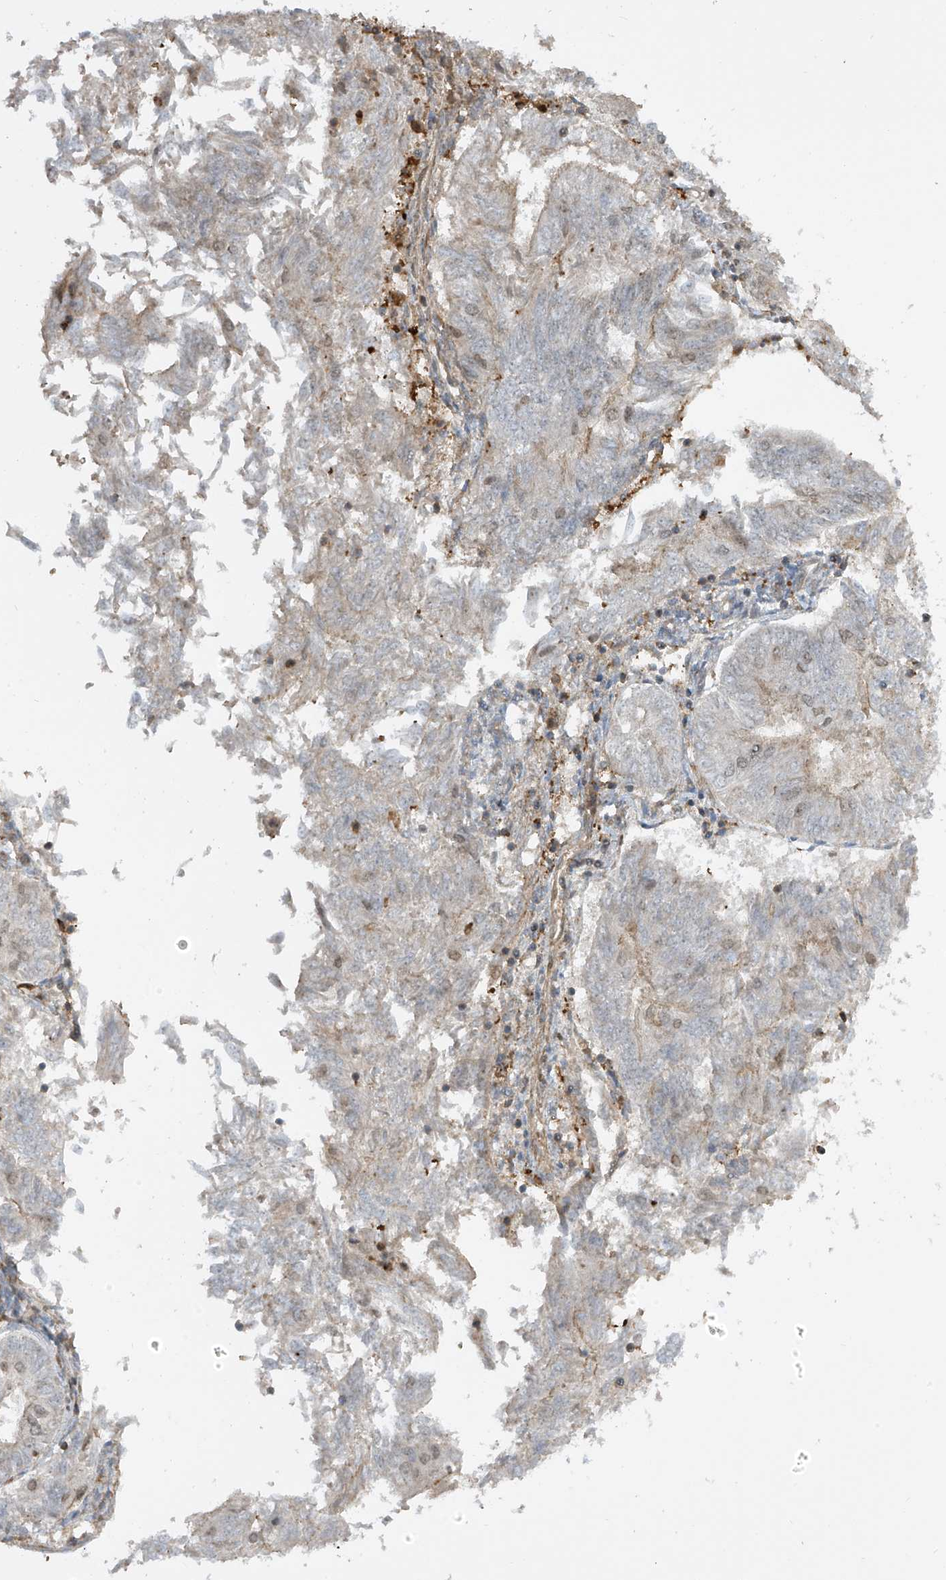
{"staining": {"intensity": "negative", "quantity": "none", "location": "none"}, "tissue": "endometrial cancer", "cell_type": "Tumor cells", "image_type": "cancer", "snomed": [{"axis": "morphology", "description": "Adenocarcinoma, NOS"}, {"axis": "topography", "description": "Endometrium"}], "caption": "Immunohistochemistry image of endometrial cancer stained for a protein (brown), which demonstrates no staining in tumor cells. Brightfield microscopy of immunohistochemistry stained with DAB (brown) and hematoxylin (blue), captured at high magnification.", "gene": "ATAD2B", "patient": {"sex": "female", "age": 58}}